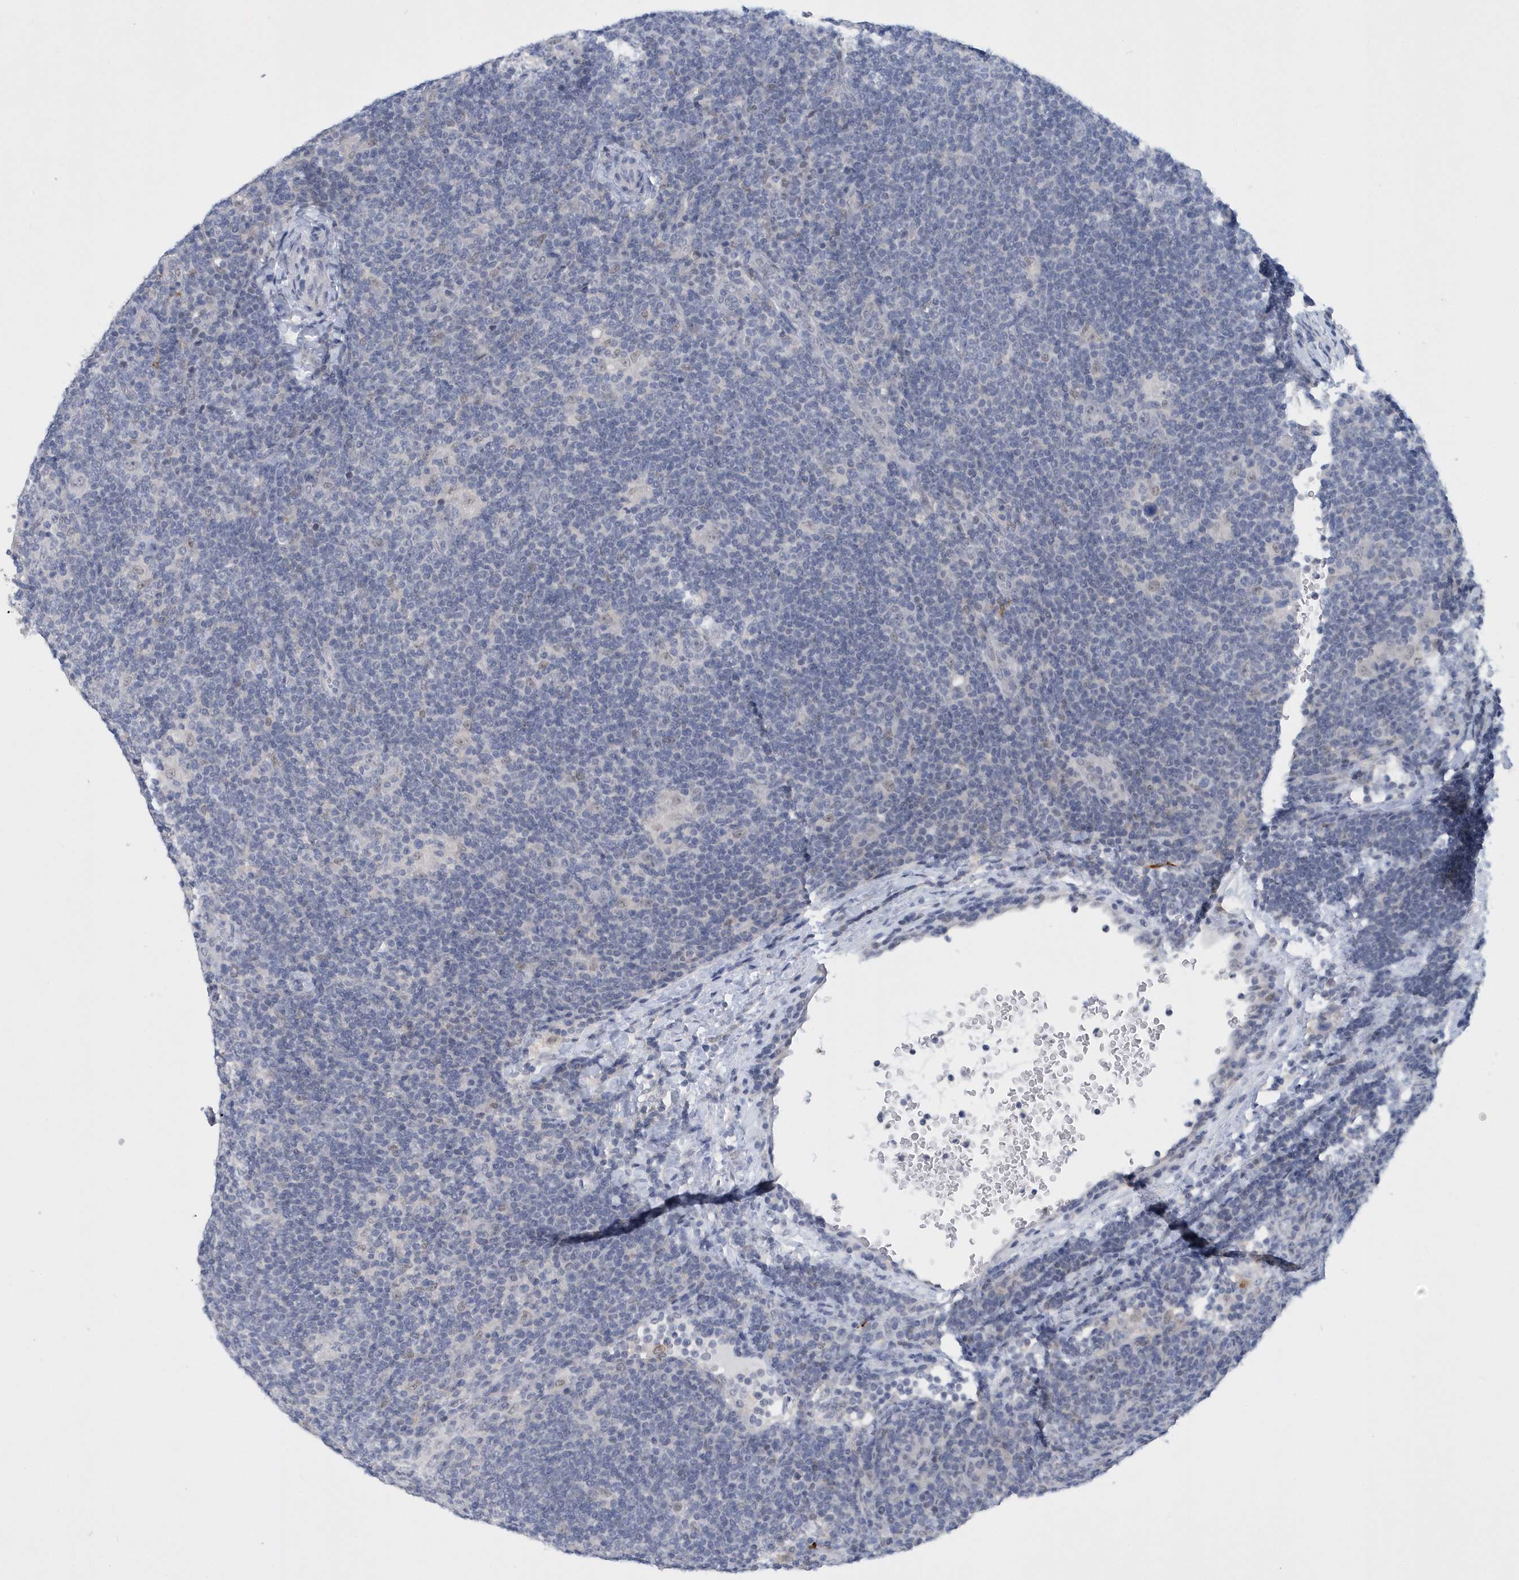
{"staining": {"intensity": "weak", "quantity": "<25%", "location": "nuclear"}, "tissue": "lymphoma", "cell_type": "Tumor cells", "image_type": "cancer", "snomed": [{"axis": "morphology", "description": "Hodgkin's disease, NOS"}, {"axis": "topography", "description": "Lymph node"}], "caption": "This is an immunohistochemistry (IHC) photomicrograph of lymphoma. There is no expression in tumor cells.", "gene": "SRGAP3", "patient": {"sex": "female", "age": 57}}